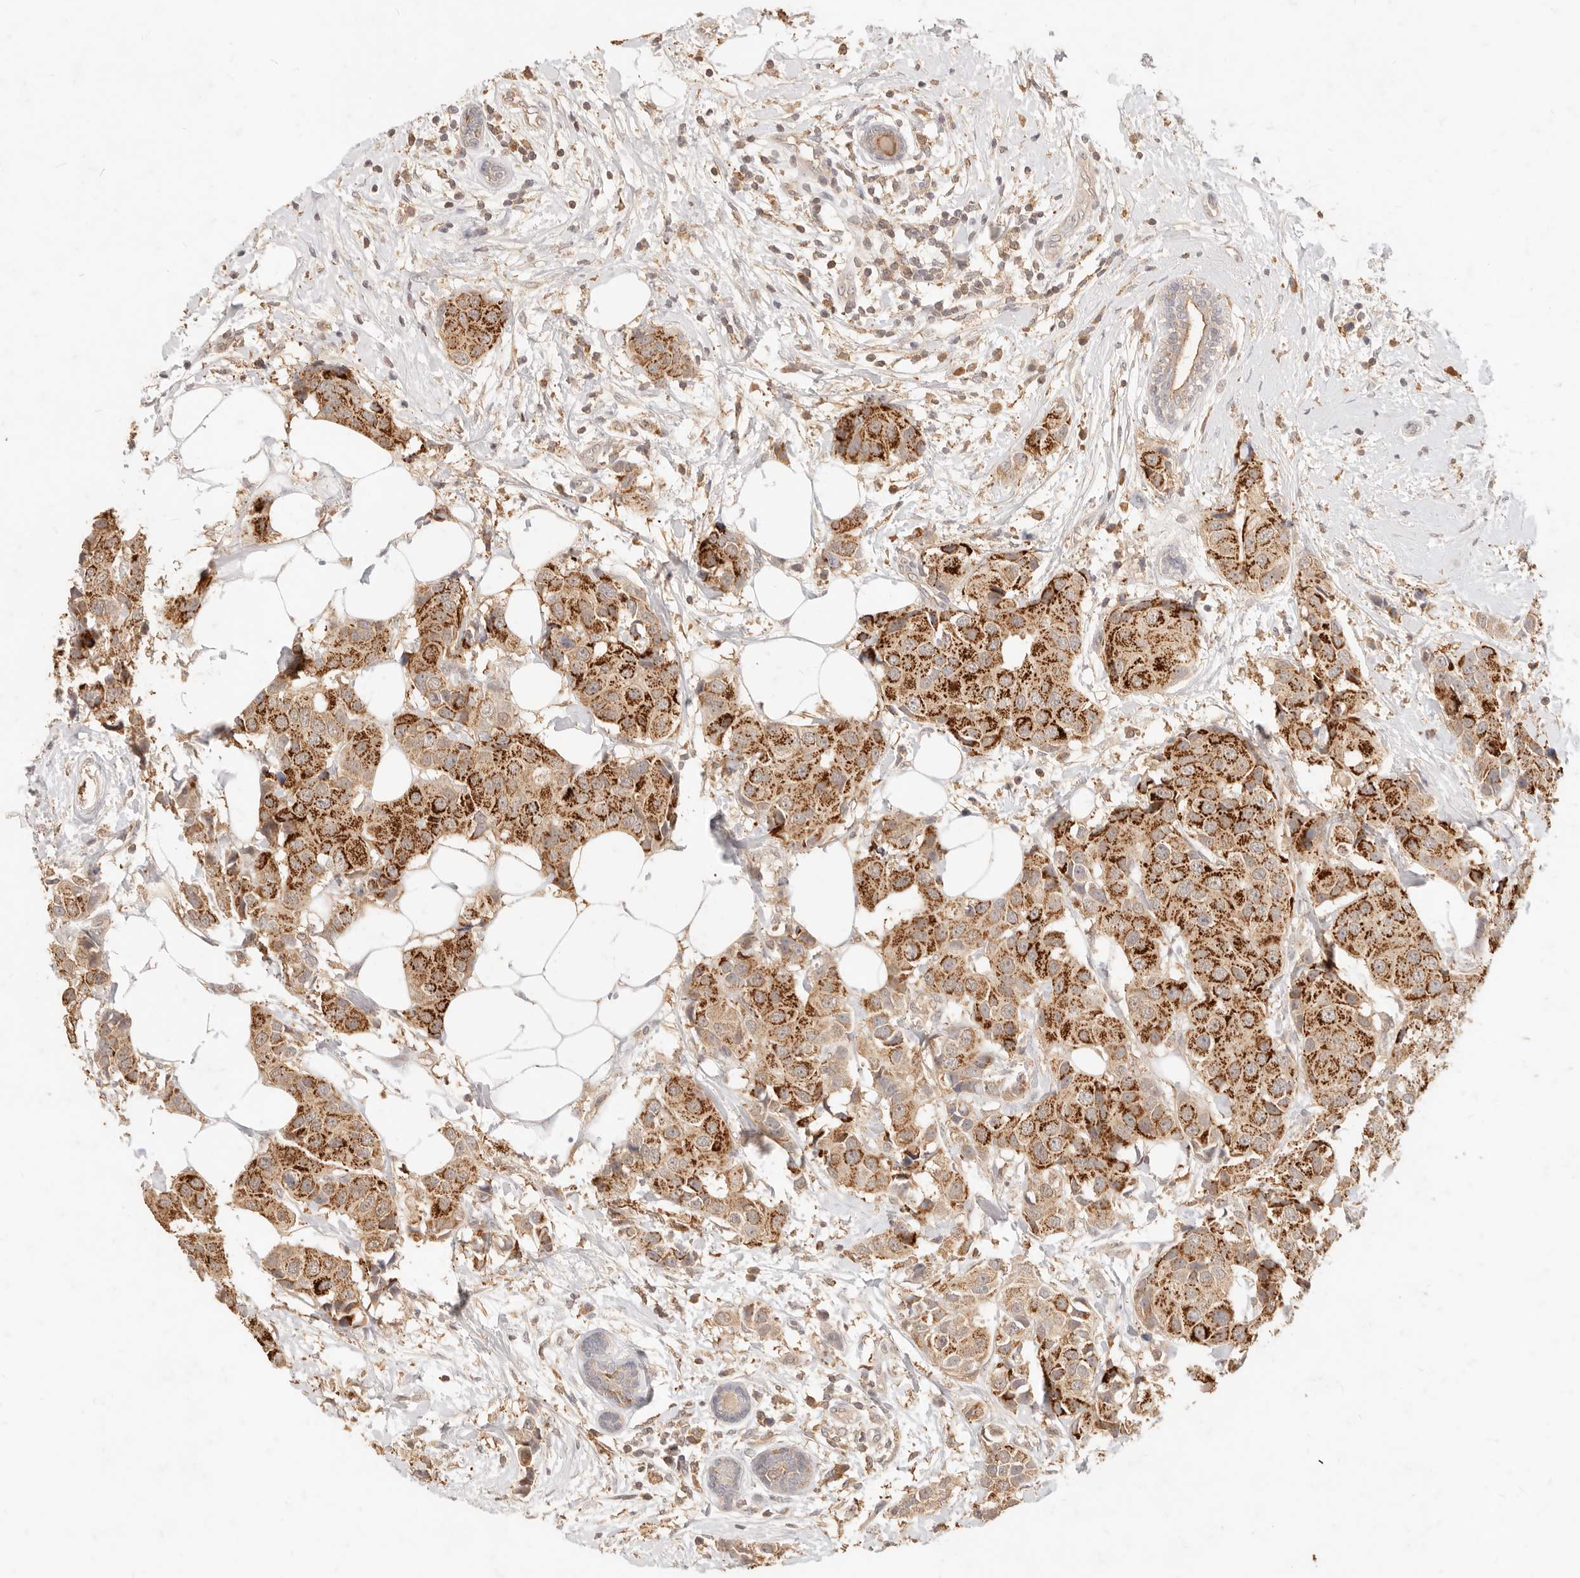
{"staining": {"intensity": "strong", "quantity": ">75%", "location": "cytoplasmic/membranous"}, "tissue": "breast cancer", "cell_type": "Tumor cells", "image_type": "cancer", "snomed": [{"axis": "morphology", "description": "Normal tissue, NOS"}, {"axis": "morphology", "description": "Duct carcinoma"}, {"axis": "topography", "description": "Breast"}], "caption": "A high-resolution micrograph shows immunohistochemistry (IHC) staining of infiltrating ductal carcinoma (breast), which shows strong cytoplasmic/membranous expression in about >75% of tumor cells. (Stains: DAB (3,3'-diaminobenzidine) in brown, nuclei in blue, Microscopy: brightfield microscopy at high magnification).", "gene": "TMTC2", "patient": {"sex": "female", "age": 39}}